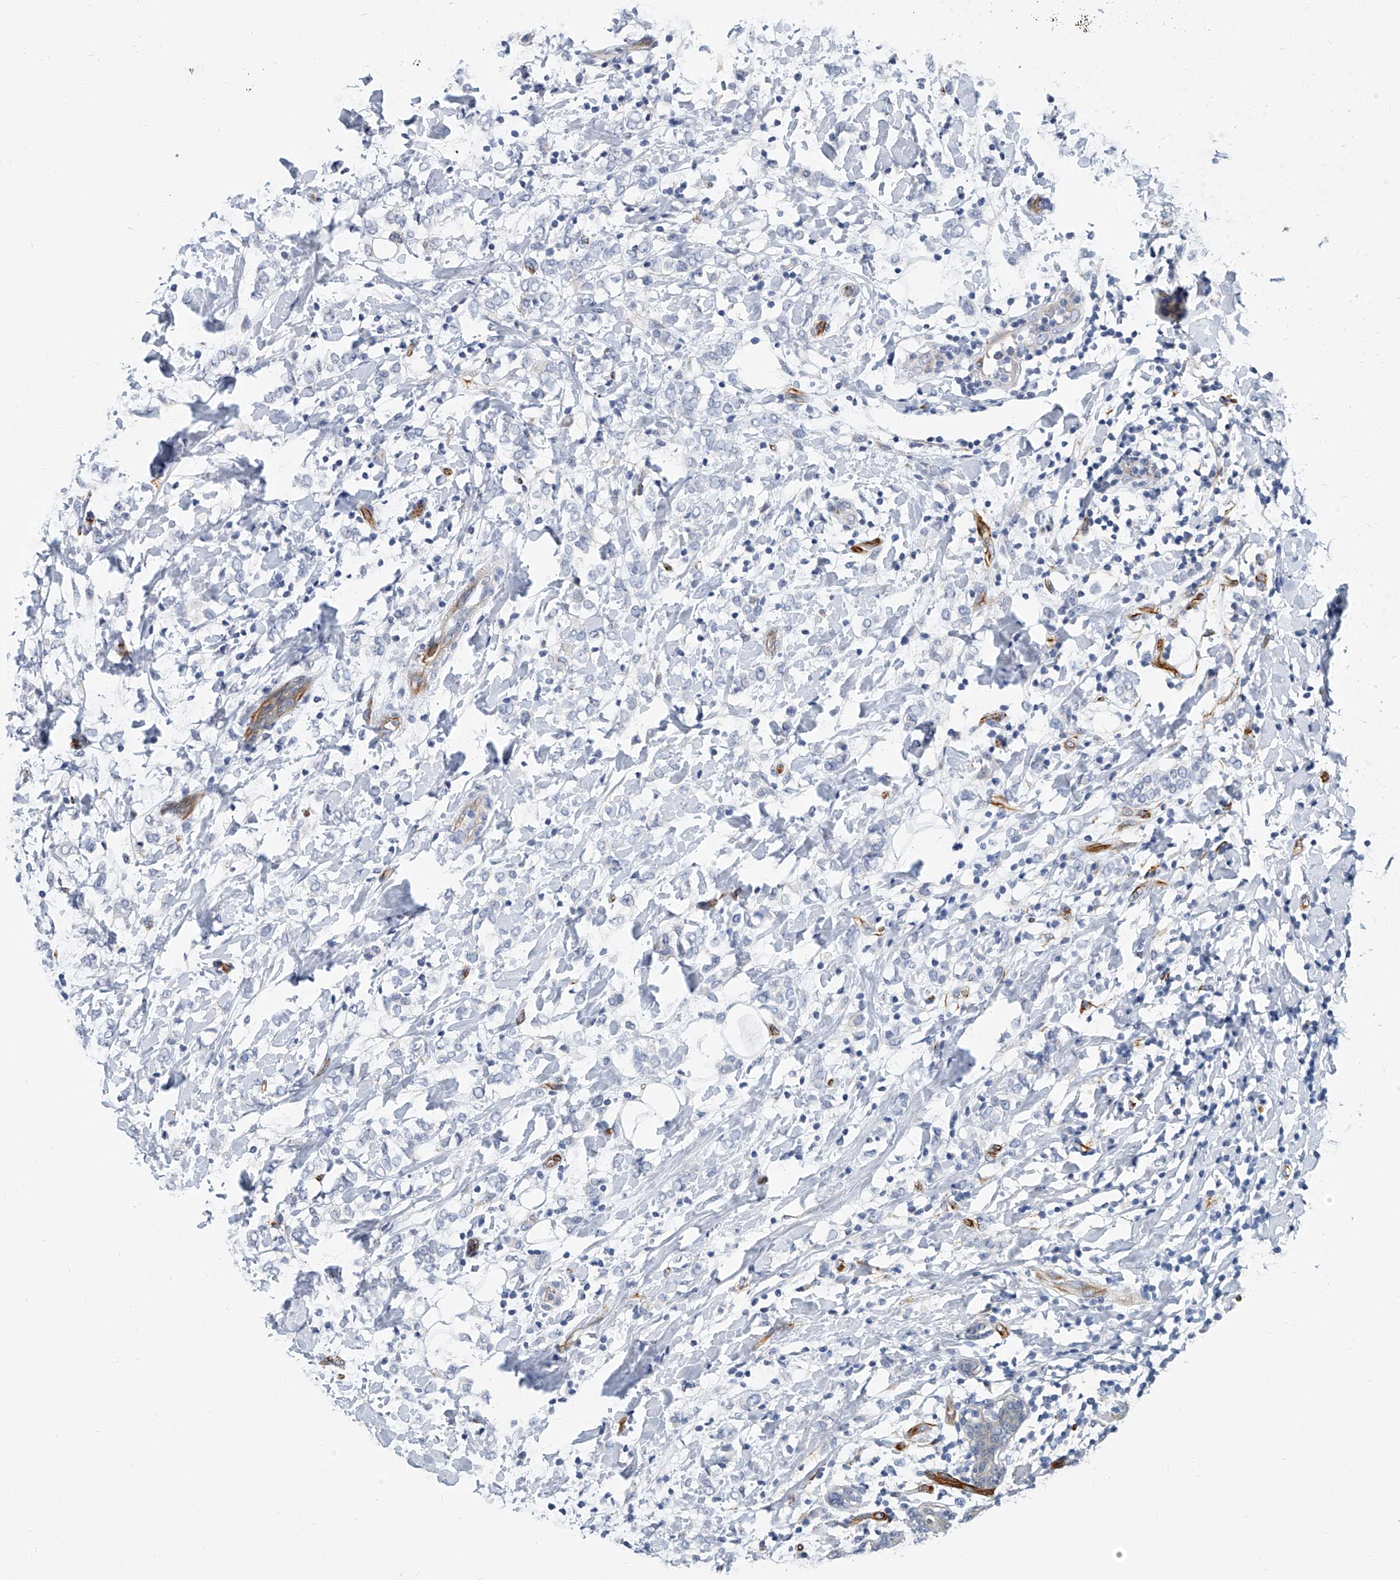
{"staining": {"intensity": "negative", "quantity": "none", "location": "none"}, "tissue": "breast cancer", "cell_type": "Tumor cells", "image_type": "cancer", "snomed": [{"axis": "morphology", "description": "Normal tissue, NOS"}, {"axis": "morphology", "description": "Lobular carcinoma"}, {"axis": "topography", "description": "Breast"}], "caption": "Image shows no protein staining in tumor cells of lobular carcinoma (breast) tissue. (Stains: DAB immunohistochemistry (IHC) with hematoxylin counter stain, Microscopy: brightfield microscopy at high magnification).", "gene": "KIRREL1", "patient": {"sex": "female", "age": 47}}